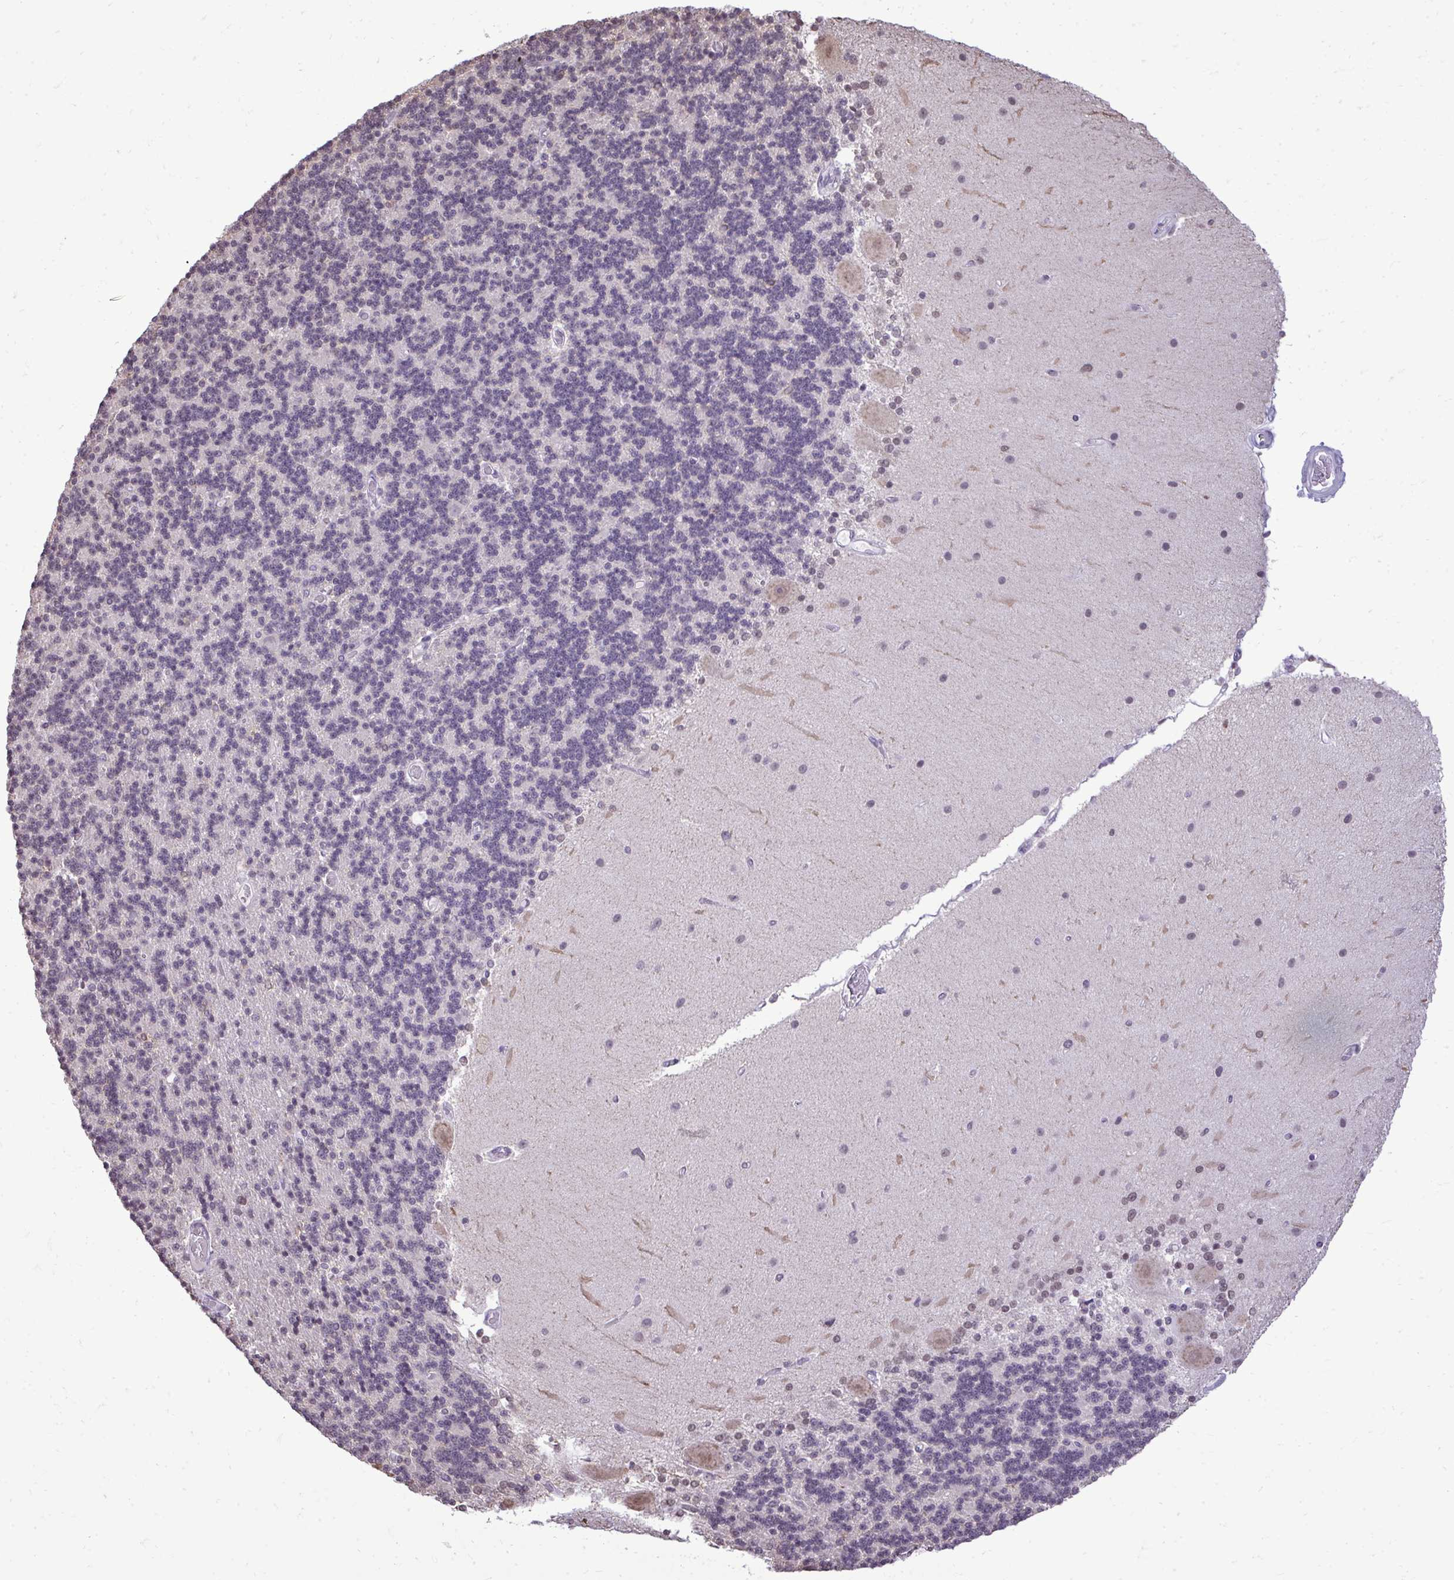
{"staining": {"intensity": "negative", "quantity": "none", "location": "none"}, "tissue": "cerebellum", "cell_type": "Cells in granular layer", "image_type": "normal", "snomed": [{"axis": "morphology", "description": "Normal tissue, NOS"}, {"axis": "topography", "description": "Cerebellum"}], "caption": "Immunohistochemistry histopathology image of normal human cerebellum stained for a protein (brown), which displays no staining in cells in granular layer.", "gene": "NPPA", "patient": {"sex": "female", "age": 54}}